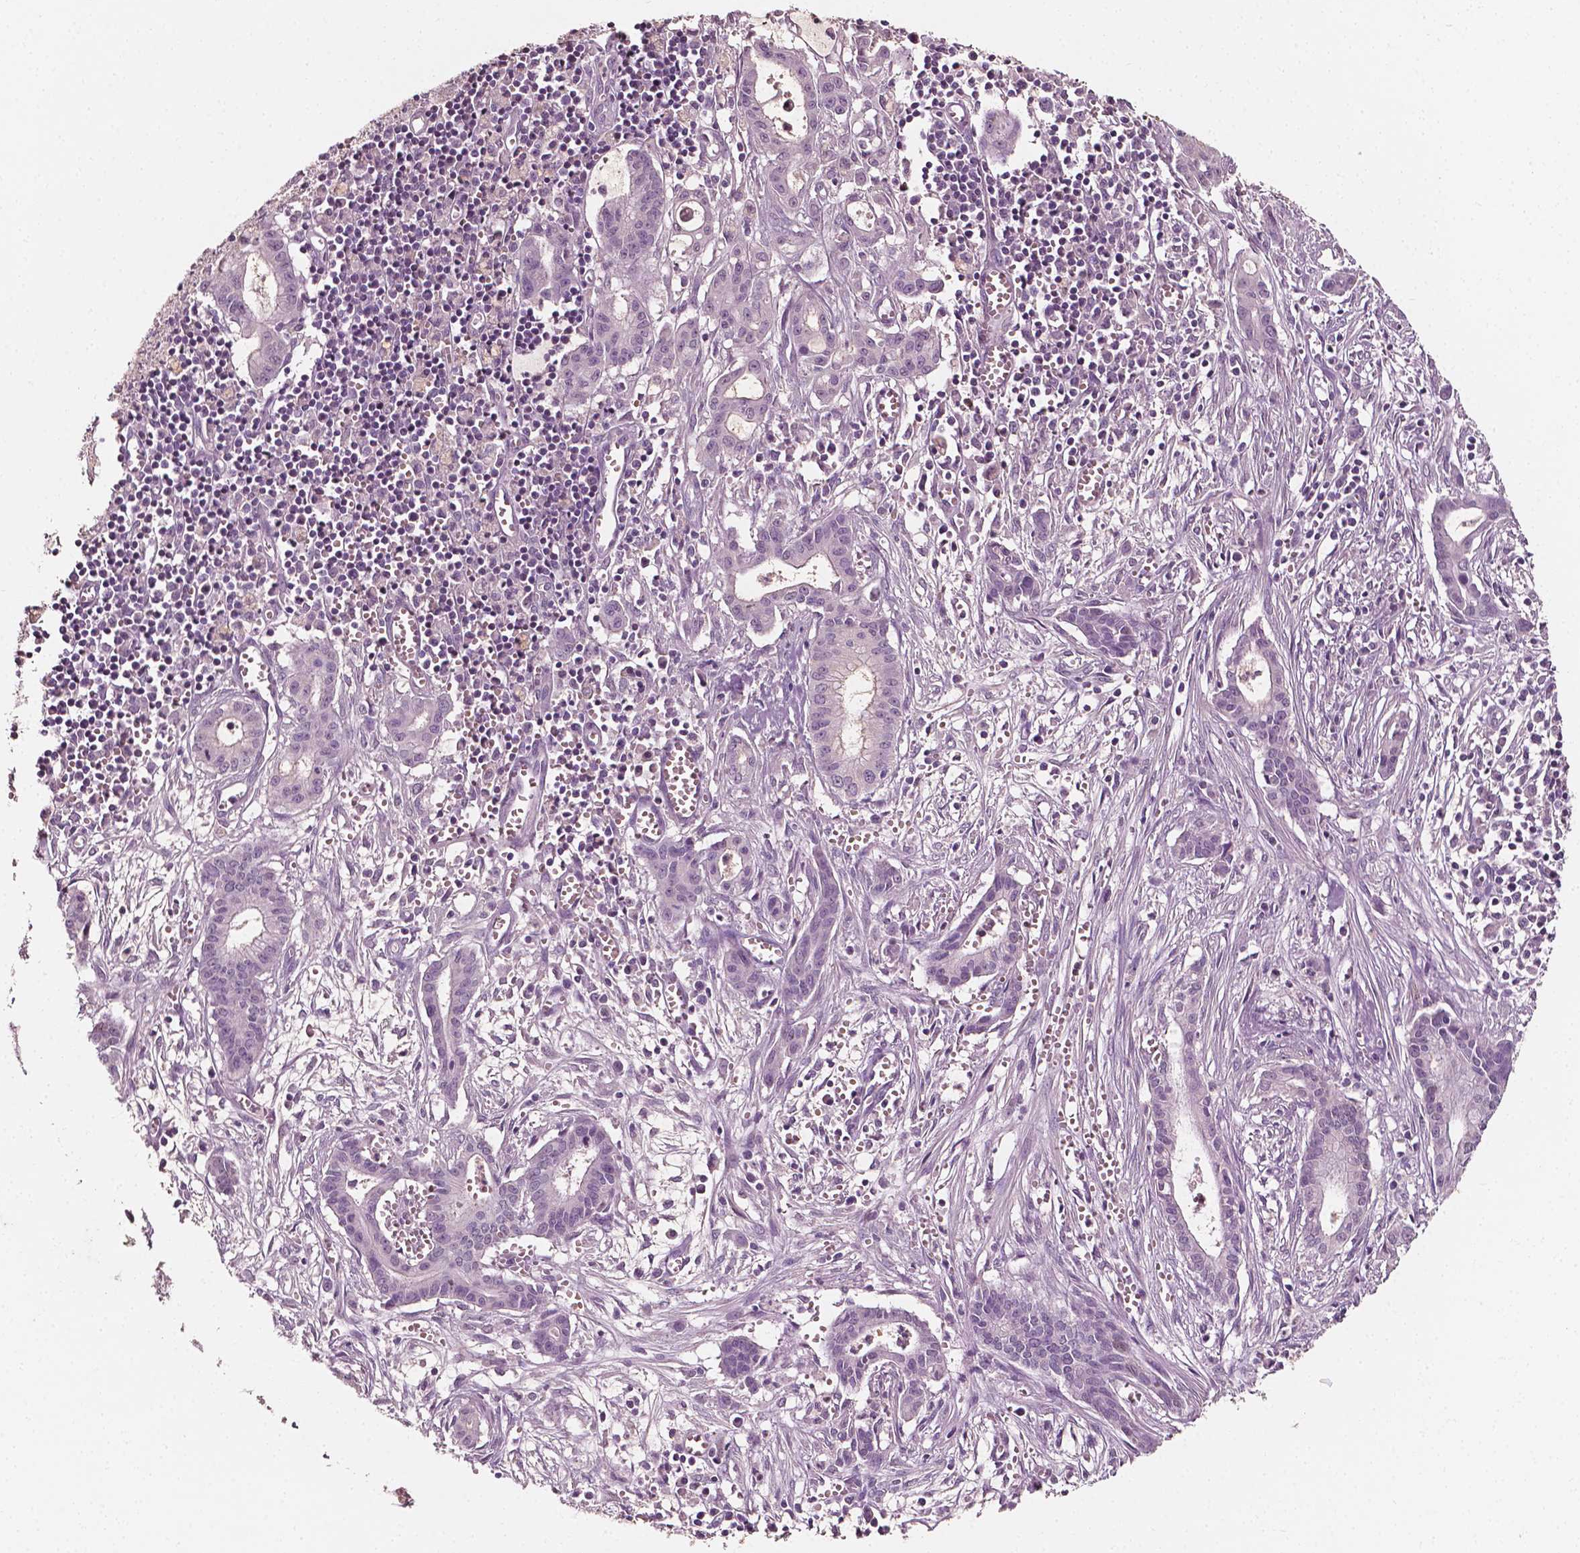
{"staining": {"intensity": "negative", "quantity": "none", "location": "none"}, "tissue": "pancreatic cancer", "cell_type": "Tumor cells", "image_type": "cancer", "snomed": [{"axis": "morphology", "description": "Adenocarcinoma, NOS"}, {"axis": "topography", "description": "Pancreas"}], "caption": "This image is of adenocarcinoma (pancreatic) stained with immunohistochemistry (IHC) to label a protein in brown with the nuclei are counter-stained blue. There is no staining in tumor cells.", "gene": "PLA2R1", "patient": {"sex": "male", "age": 48}}